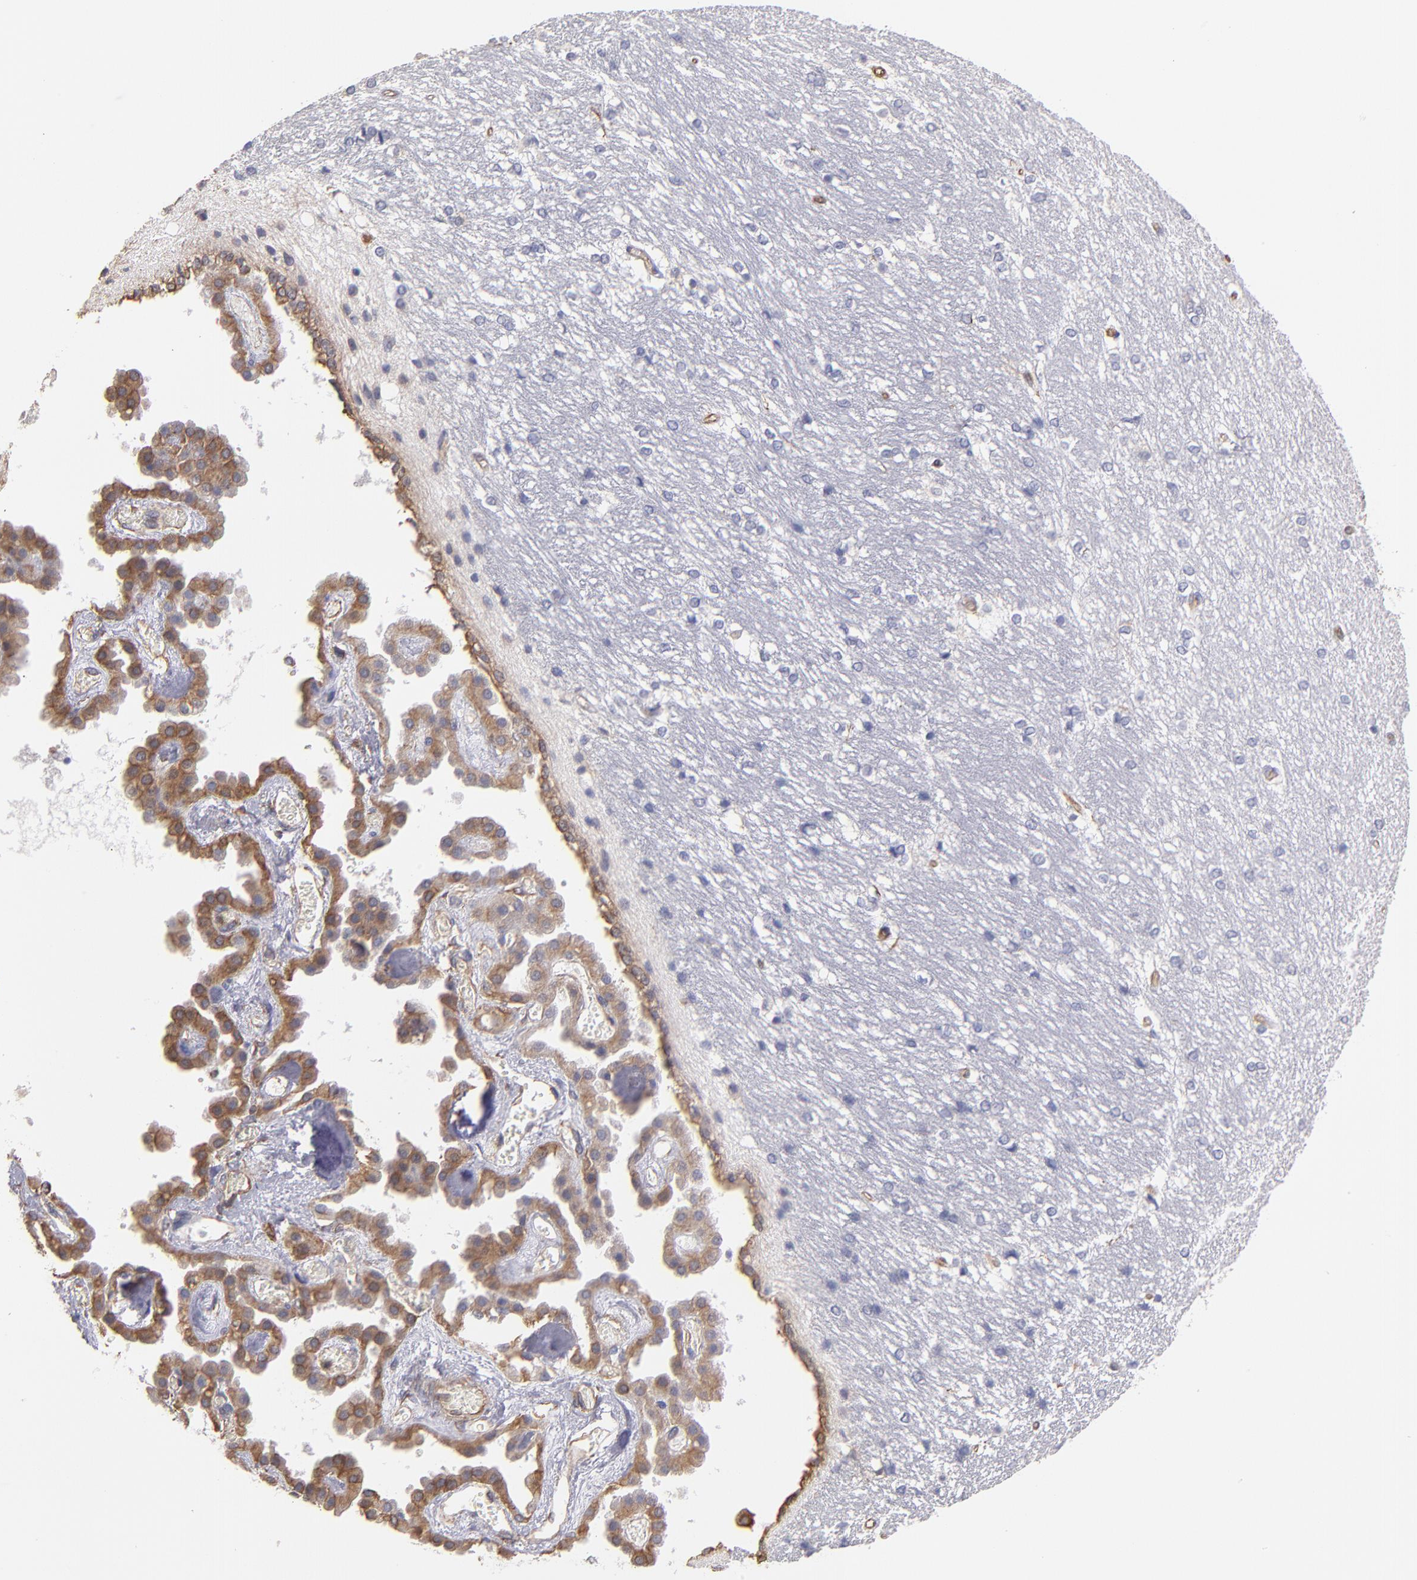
{"staining": {"intensity": "negative", "quantity": "none", "location": "none"}, "tissue": "hippocampus", "cell_type": "Glial cells", "image_type": "normal", "snomed": [{"axis": "morphology", "description": "Normal tissue, NOS"}, {"axis": "topography", "description": "Hippocampus"}], "caption": "An immunohistochemistry histopathology image of normal hippocampus is shown. There is no staining in glial cells of hippocampus. (DAB (3,3'-diaminobenzidine) IHC, high magnification).", "gene": "ABCC1", "patient": {"sex": "female", "age": 19}}